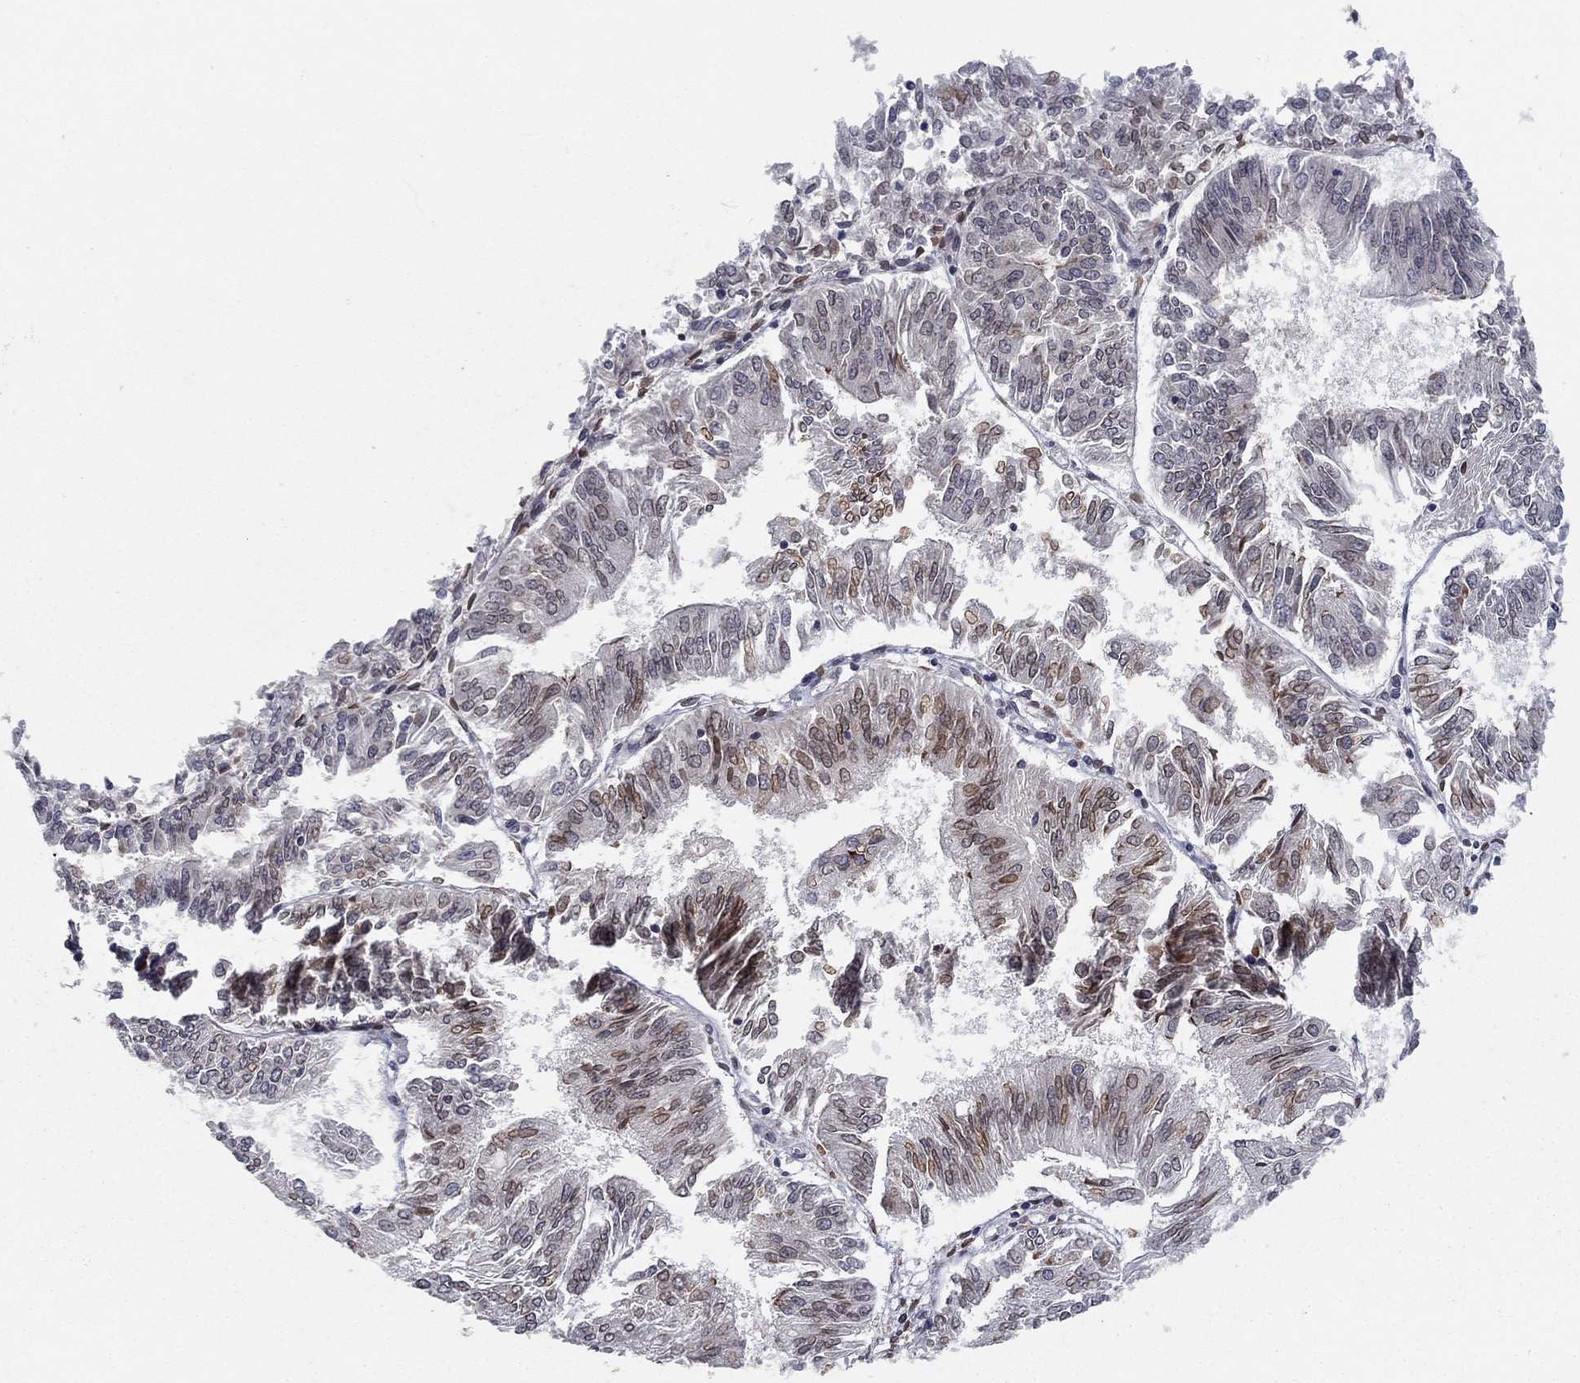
{"staining": {"intensity": "moderate", "quantity": "25%-75%", "location": "nuclear"}, "tissue": "endometrial cancer", "cell_type": "Tumor cells", "image_type": "cancer", "snomed": [{"axis": "morphology", "description": "Adenocarcinoma, NOS"}, {"axis": "topography", "description": "Endometrium"}], "caption": "Human endometrial cancer stained with a protein marker shows moderate staining in tumor cells.", "gene": "CETN3", "patient": {"sex": "female", "age": 58}}